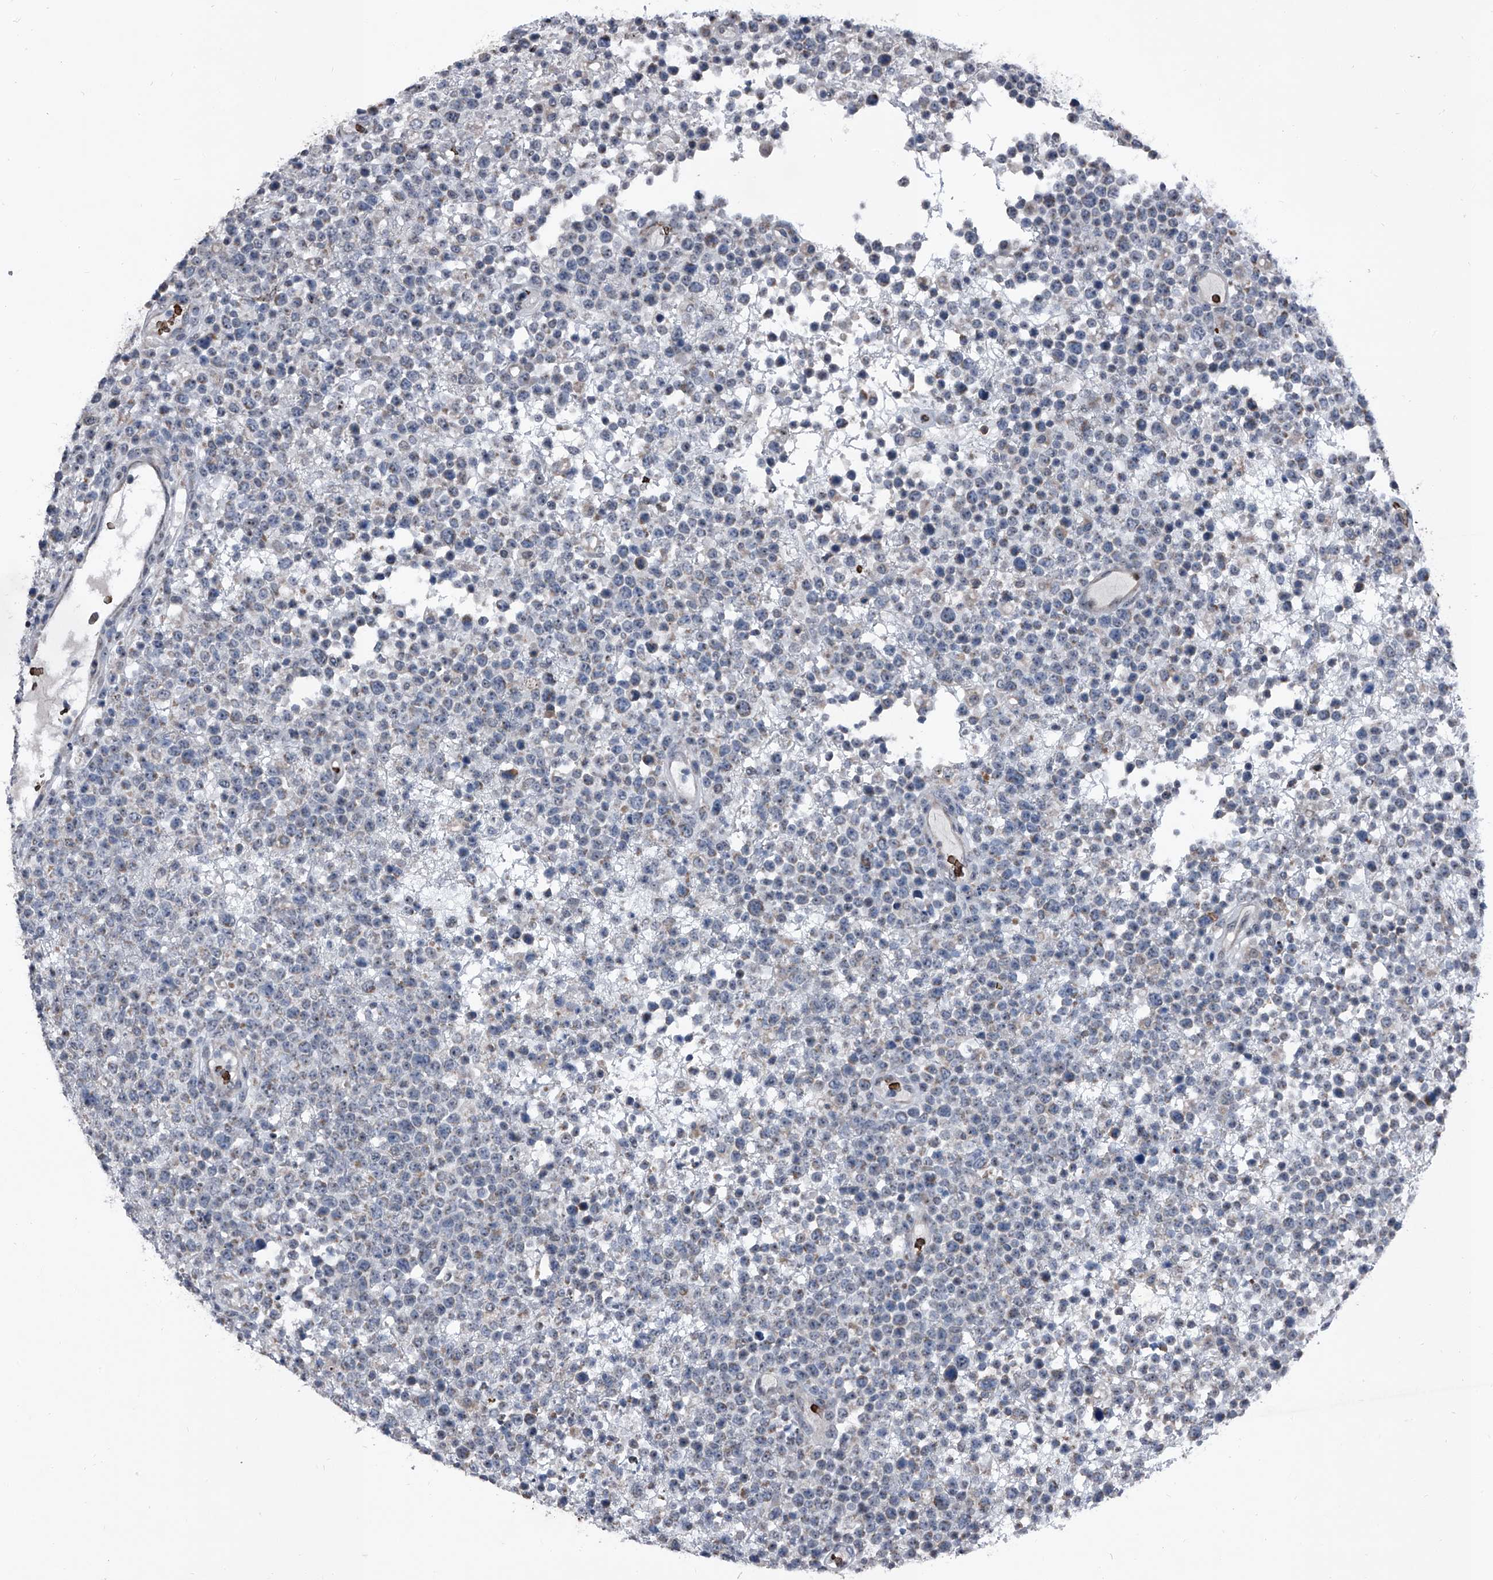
{"staining": {"intensity": "weak", "quantity": "<25%", "location": "cytoplasmic/membranous"}, "tissue": "lymphoma", "cell_type": "Tumor cells", "image_type": "cancer", "snomed": [{"axis": "morphology", "description": "Malignant lymphoma, non-Hodgkin's type, High grade"}, {"axis": "topography", "description": "Colon"}], "caption": "The IHC histopathology image has no significant expression in tumor cells of lymphoma tissue.", "gene": "CEP85L", "patient": {"sex": "female", "age": 53}}